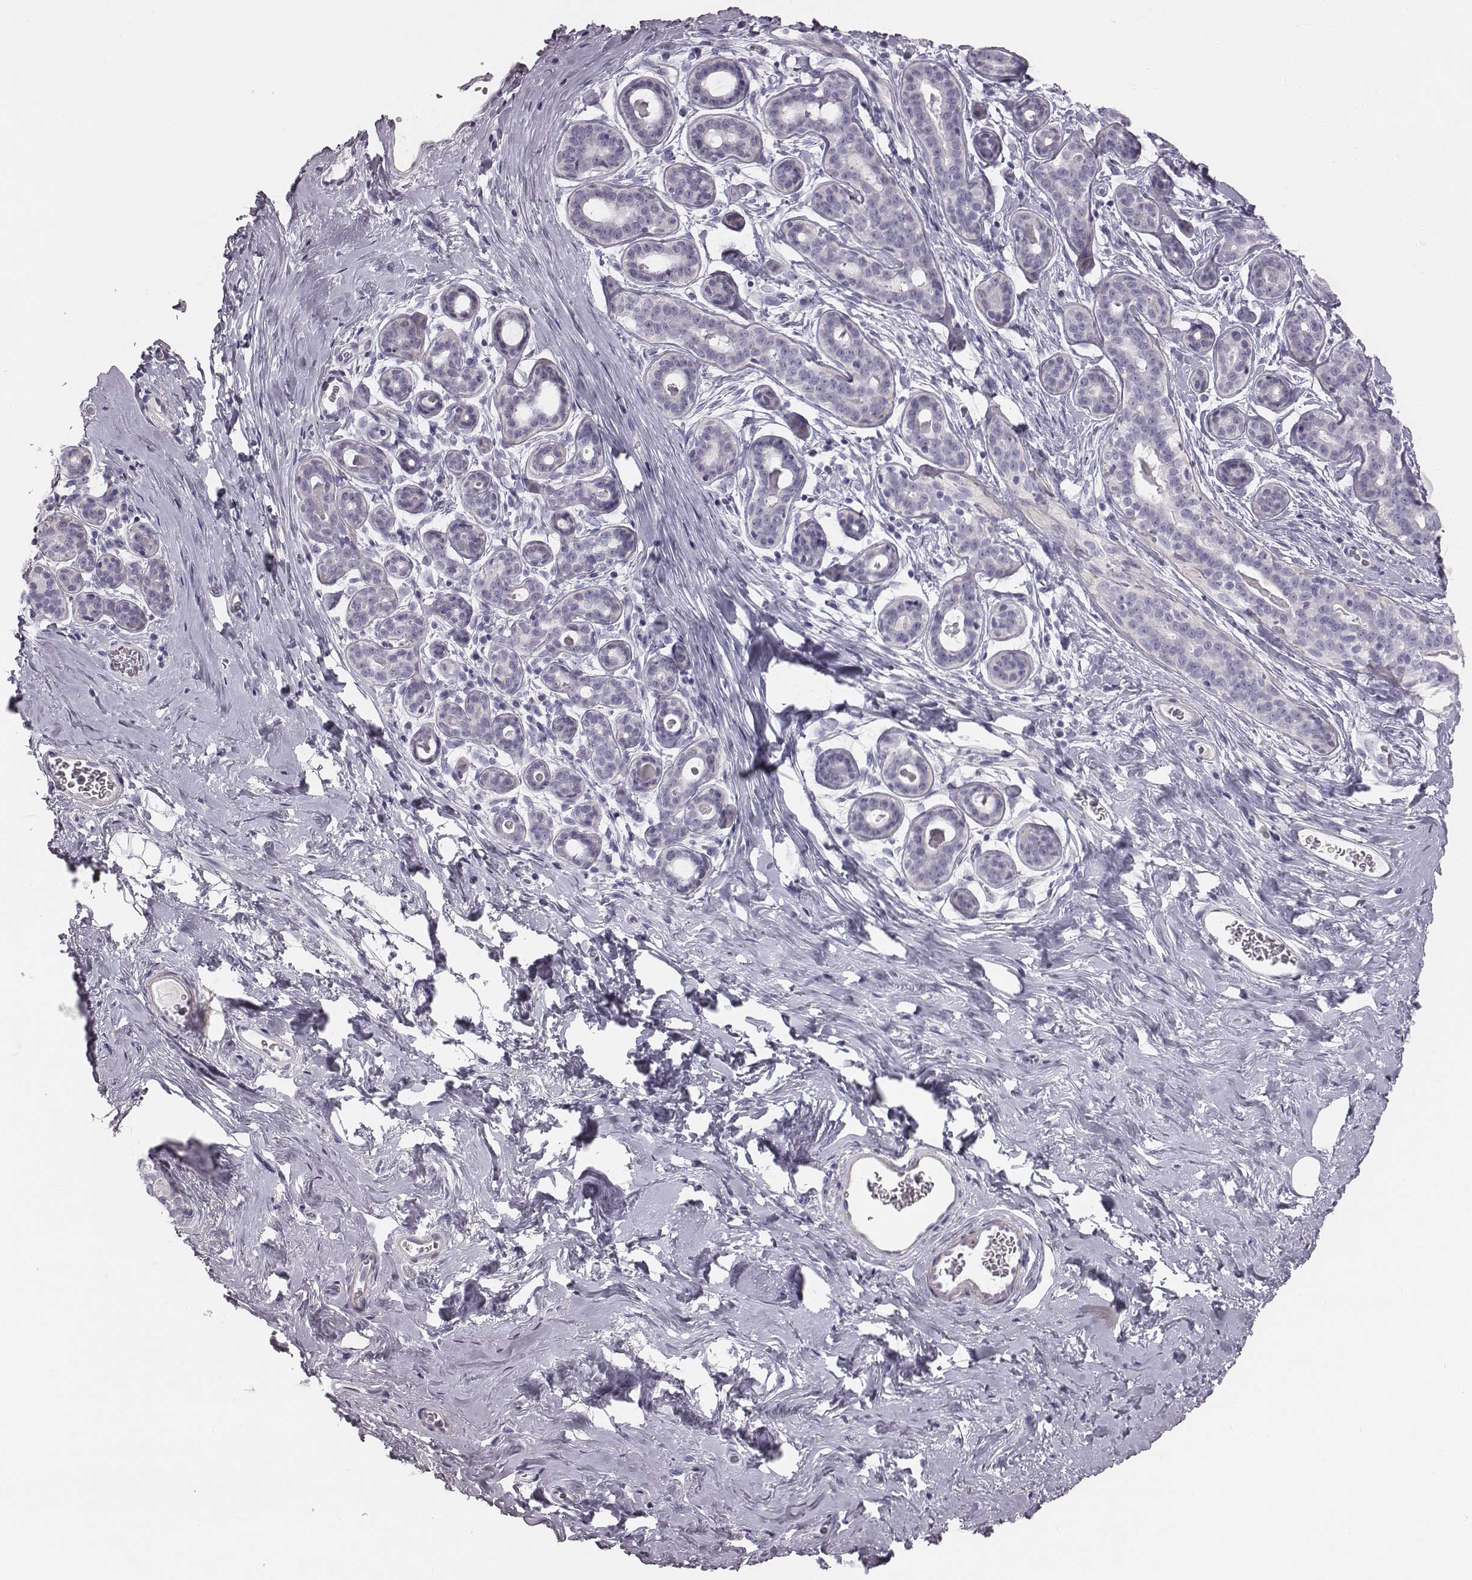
{"staining": {"intensity": "negative", "quantity": "none", "location": "none"}, "tissue": "breast", "cell_type": "Adipocytes", "image_type": "normal", "snomed": [{"axis": "morphology", "description": "Normal tissue, NOS"}, {"axis": "topography", "description": "Skin"}, {"axis": "topography", "description": "Breast"}], "caption": "This photomicrograph is of unremarkable breast stained with immunohistochemistry (IHC) to label a protein in brown with the nuclei are counter-stained blue. There is no expression in adipocytes. Nuclei are stained in blue.", "gene": "CRISP1", "patient": {"sex": "female", "age": 43}}